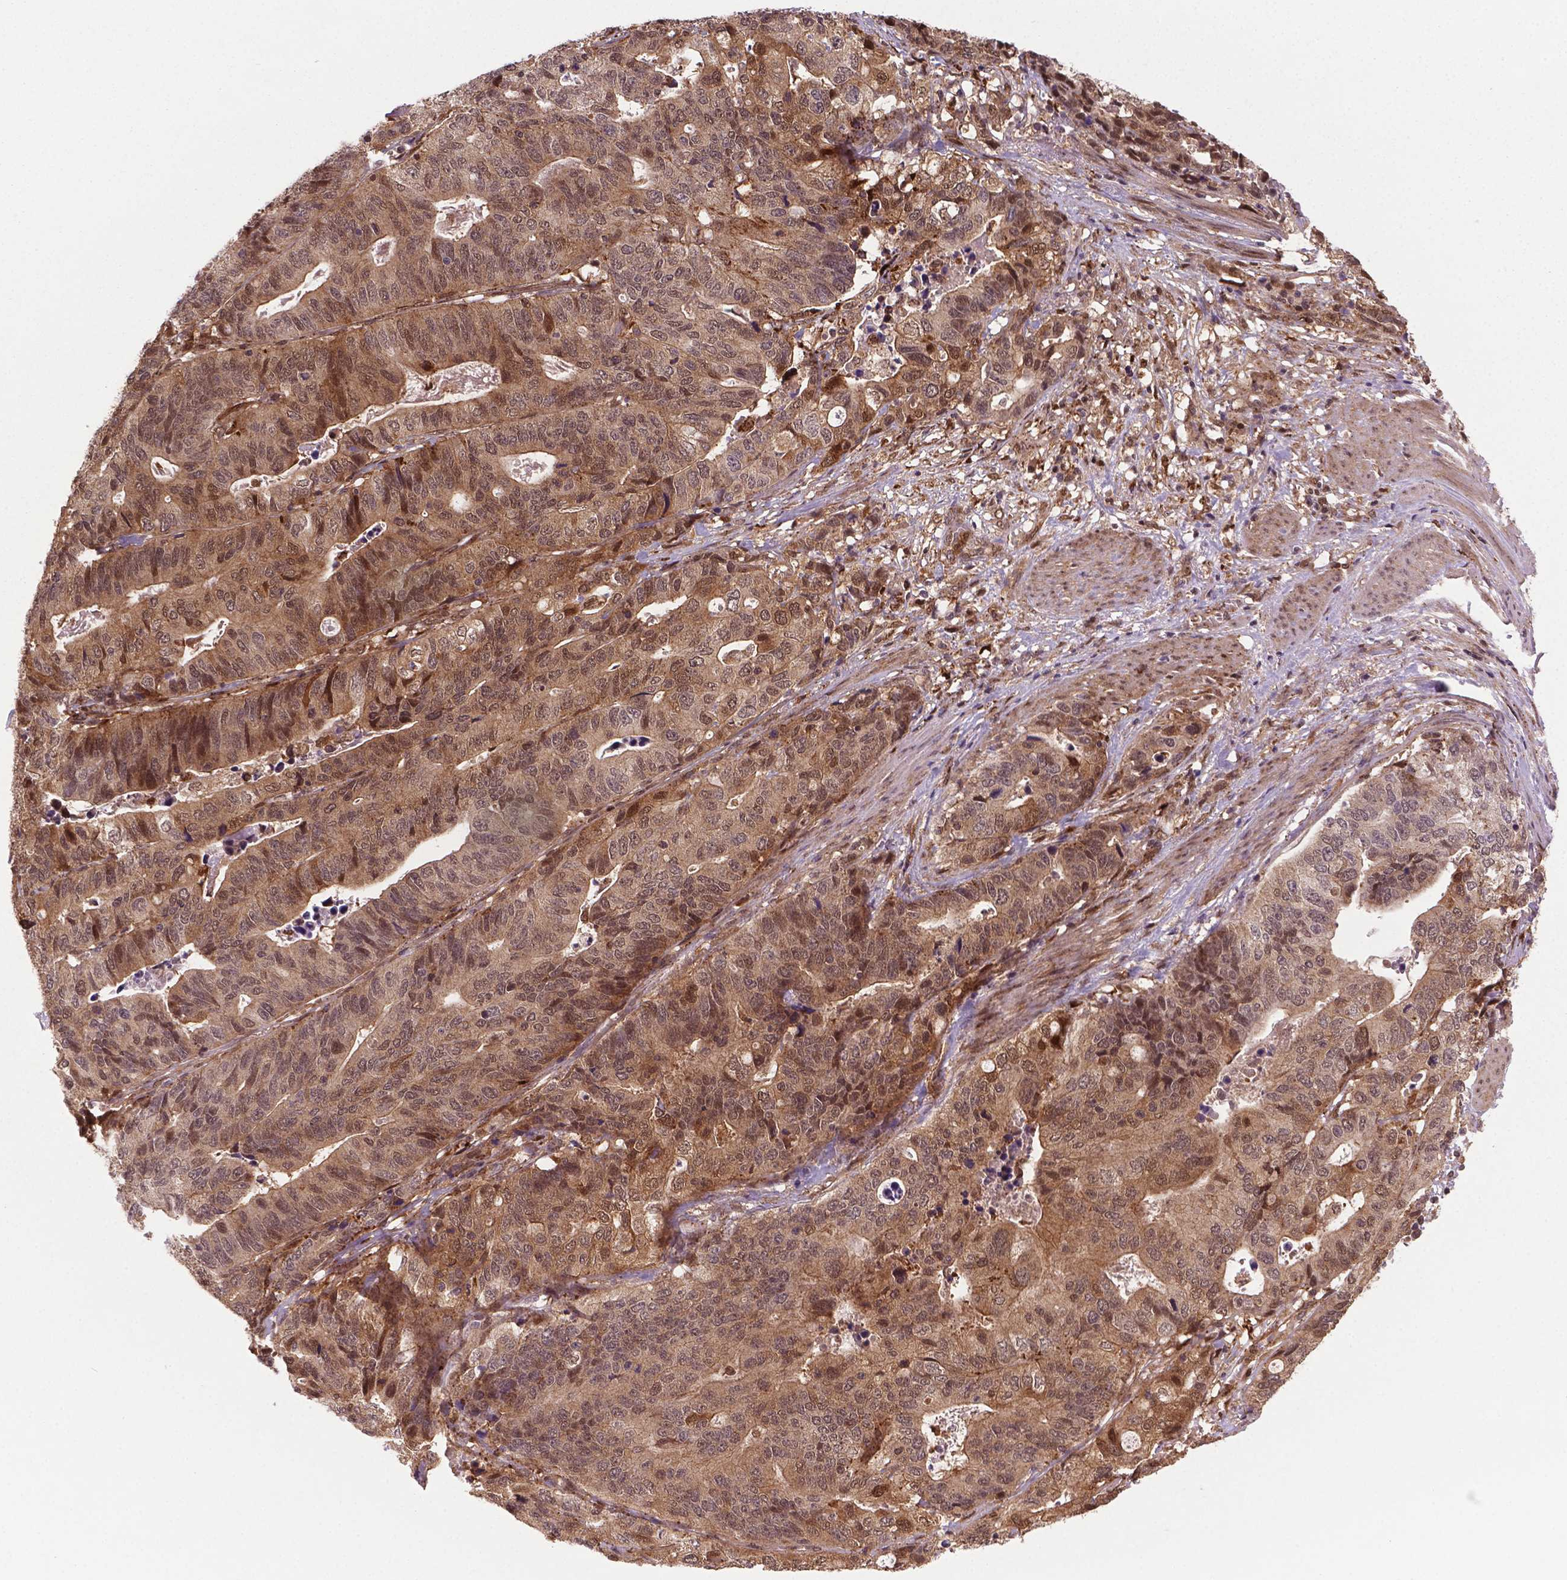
{"staining": {"intensity": "weak", "quantity": ">75%", "location": "cytoplasmic/membranous,nuclear"}, "tissue": "stomach cancer", "cell_type": "Tumor cells", "image_type": "cancer", "snomed": [{"axis": "morphology", "description": "Adenocarcinoma, NOS"}, {"axis": "topography", "description": "Stomach, upper"}], "caption": "A histopathology image showing weak cytoplasmic/membranous and nuclear positivity in about >75% of tumor cells in stomach adenocarcinoma, as visualized by brown immunohistochemical staining.", "gene": "PLIN3", "patient": {"sex": "female", "age": 67}}